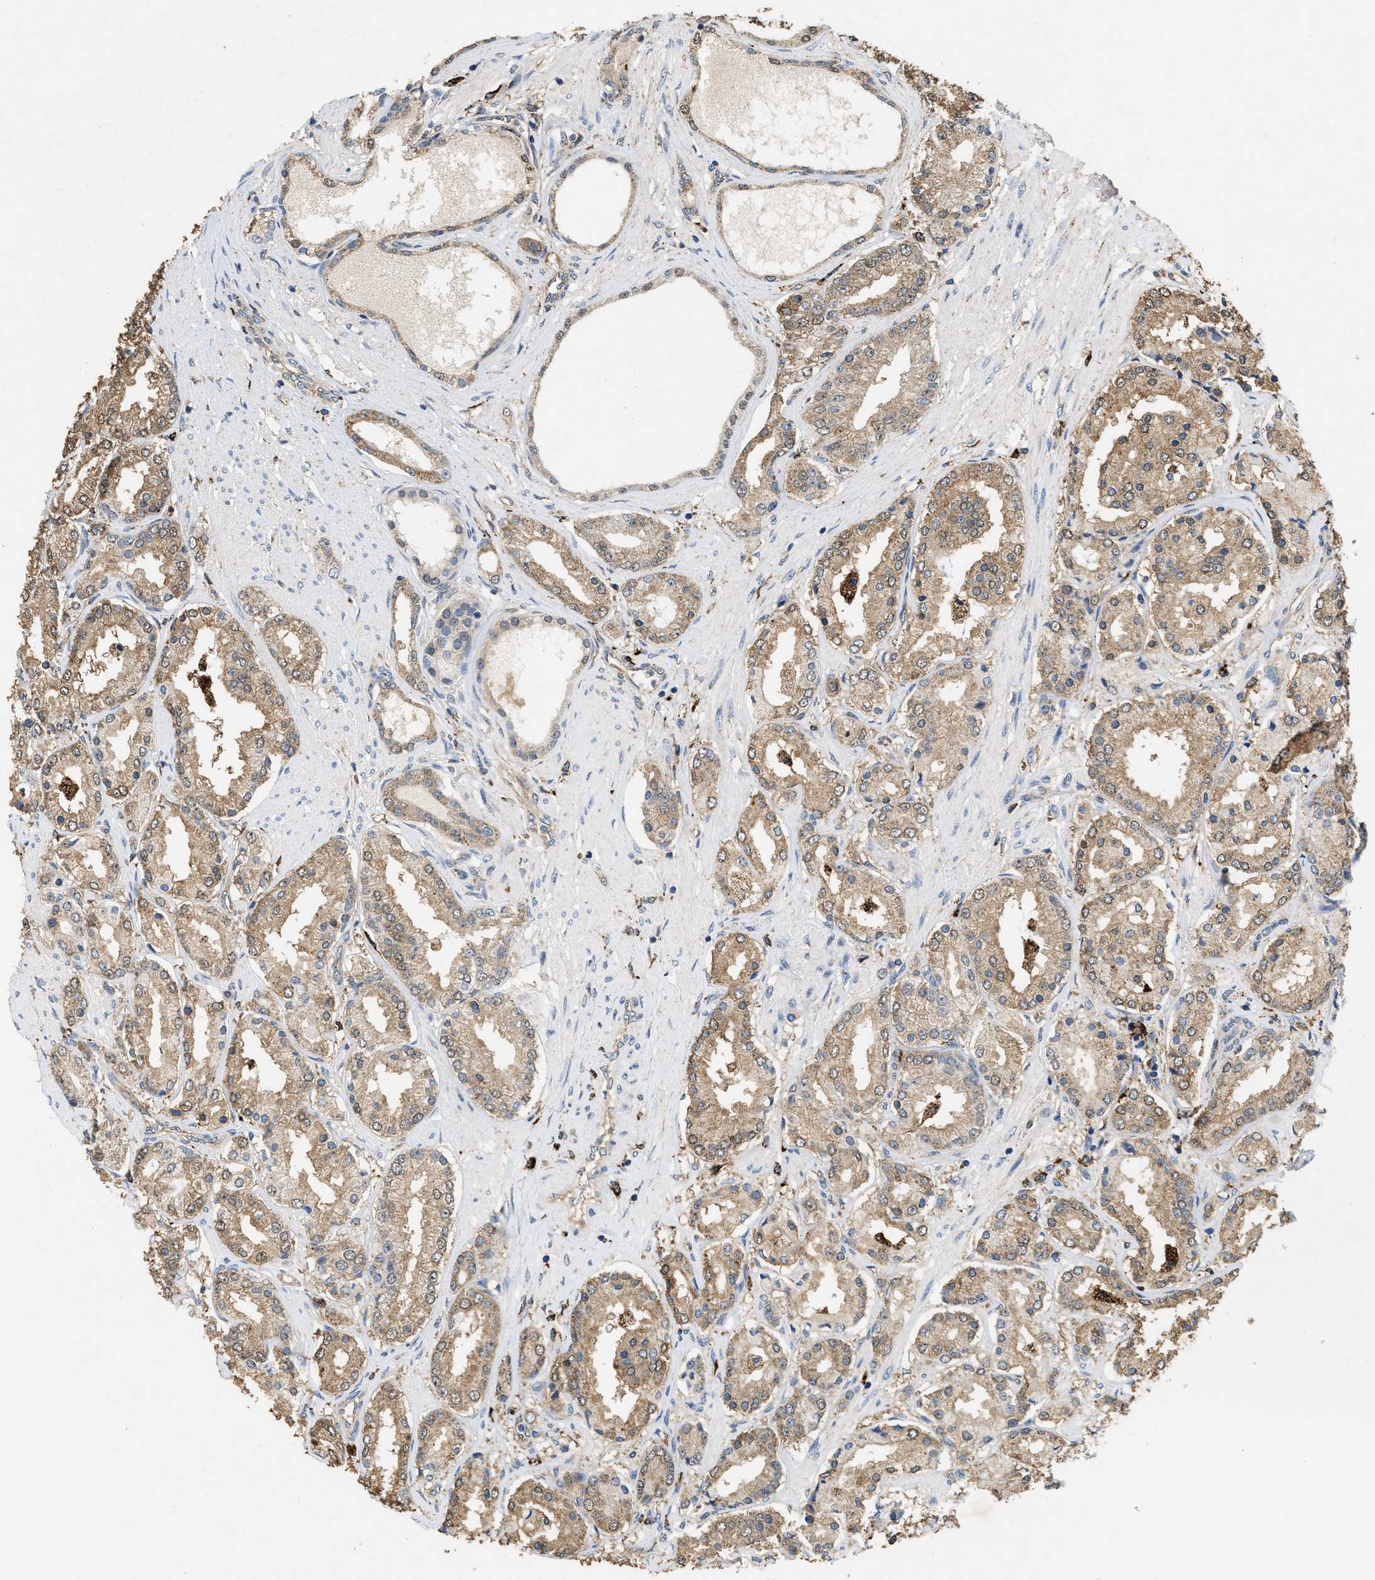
{"staining": {"intensity": "moderate", "quantity": ">75%", "location": "cytoplasmic/membranous"}, "tissue": "prostate cancer", "cell_type": "Tumor cells", "image_type": "cancer", "snomed": [{"axis": "morphology", "description": "Adenocarcinoma, Low grade"}, {"axis": "topography", "description": "Prostate"}], "caption": "Prostate cancer (adenocarcinoma (low-grade)) stained for a protein demonstrates moderate cytoplasmic/membranous positivity in tumor cells. The staining was performed using DAB to visualize the protein expression in brown, while the nuclei were stained in blue with hematoxylin (Magnification: 20x).", "gene": "BMPR2", "patient": {"sex": "male", "age": 63}}